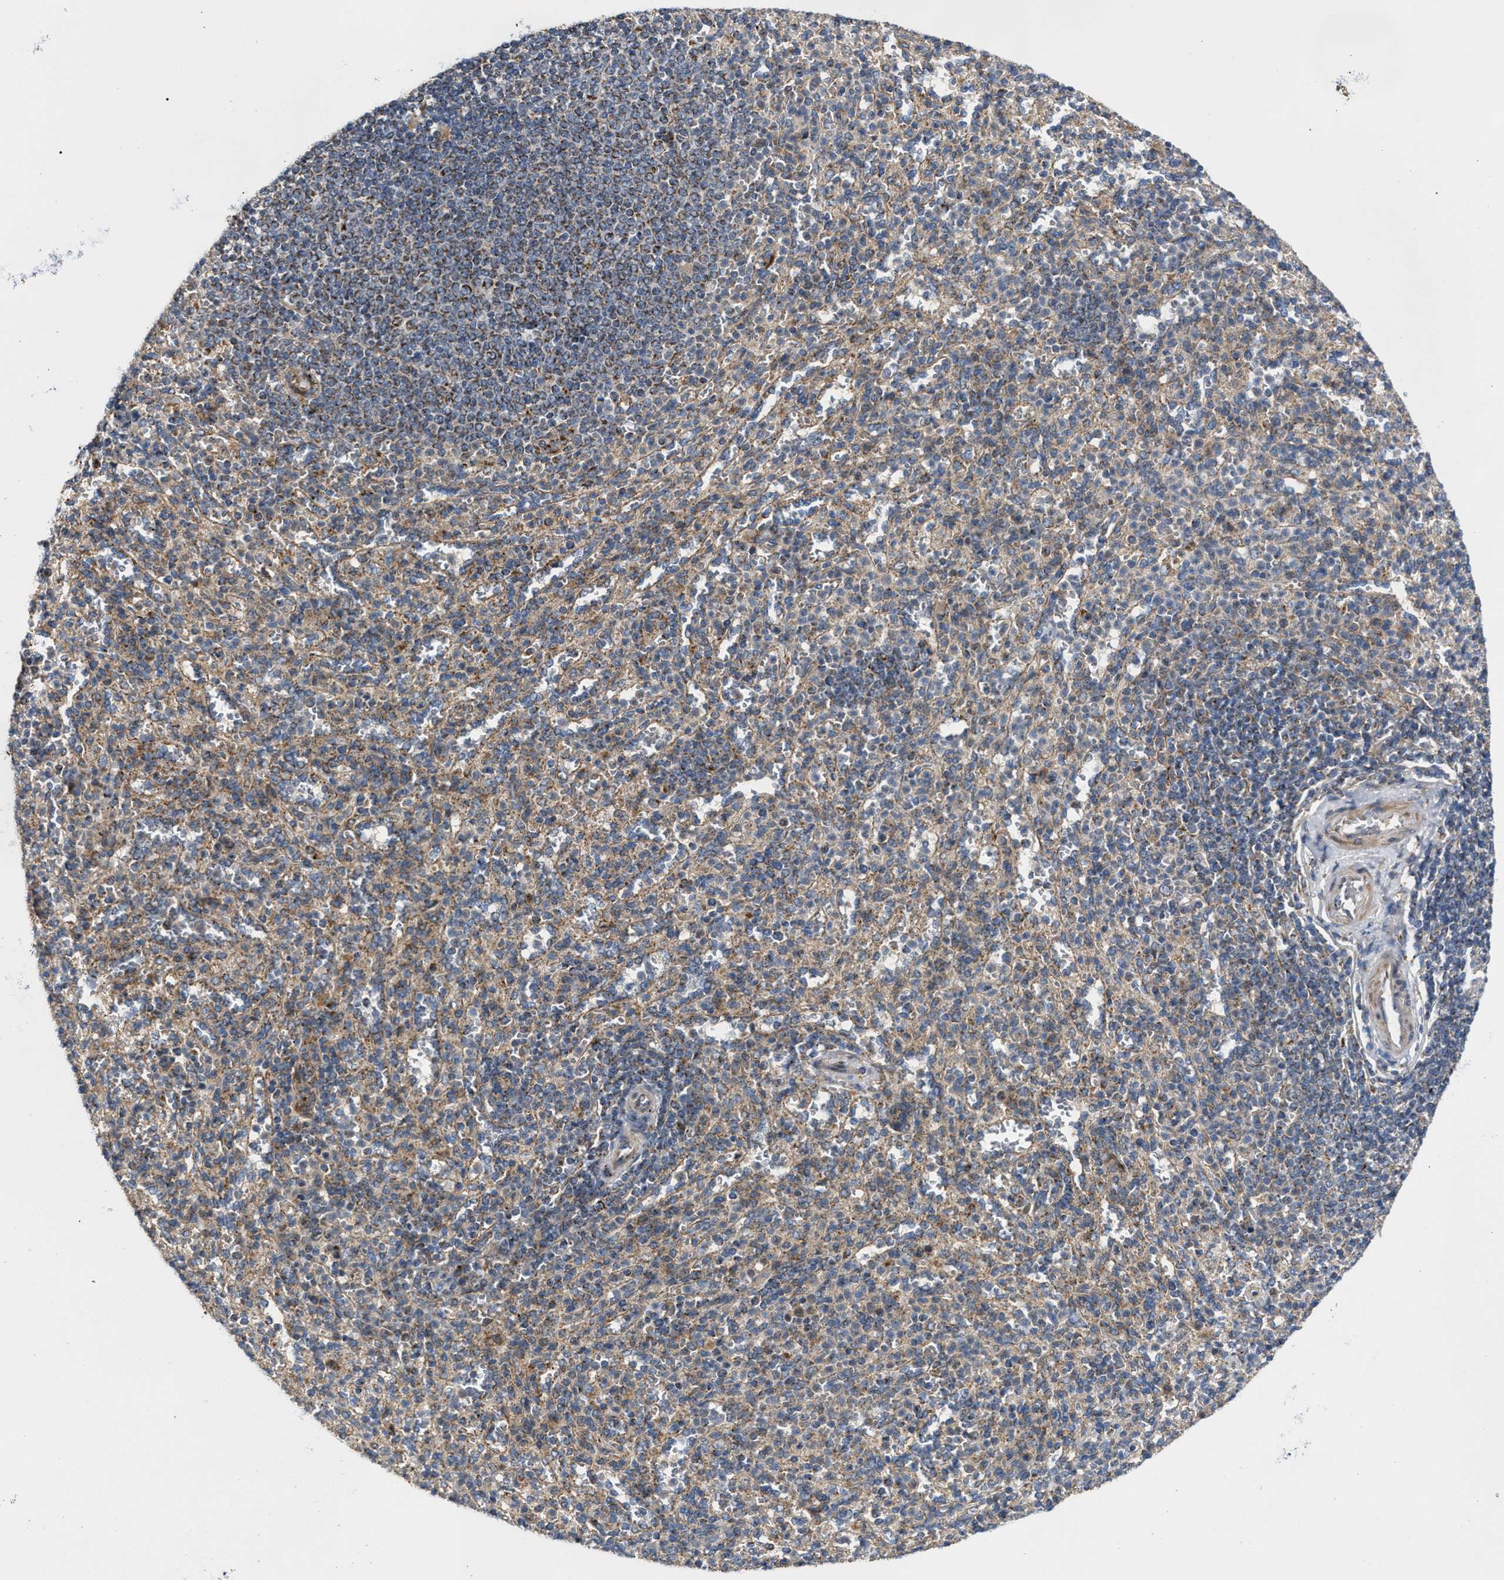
{"staining": {"intensity": "weak", "quantity": ">75%", "location": "cytoplasmic/membranous"}, "tissue": "spleen", "cell_type": "Cells in red pulp", "image_type": "normal", "snomed": [{"axis": "morphology", "description": "Normal tissue, NOS"}, {"axis": "topography", "description": "Spleen"}], "caption": "High-magnification brightfield microscopy of normal spleen stained with DAB (brown) and counterstained with hematoxylin (blue). cells in red pulp exhibit weak cytoplasmic/membranous expression is appreciated in about>75% of cells. Nuclei are stained in blue.", "gene": "TACO1", "patient": {"sex": "male", "age": 36}}